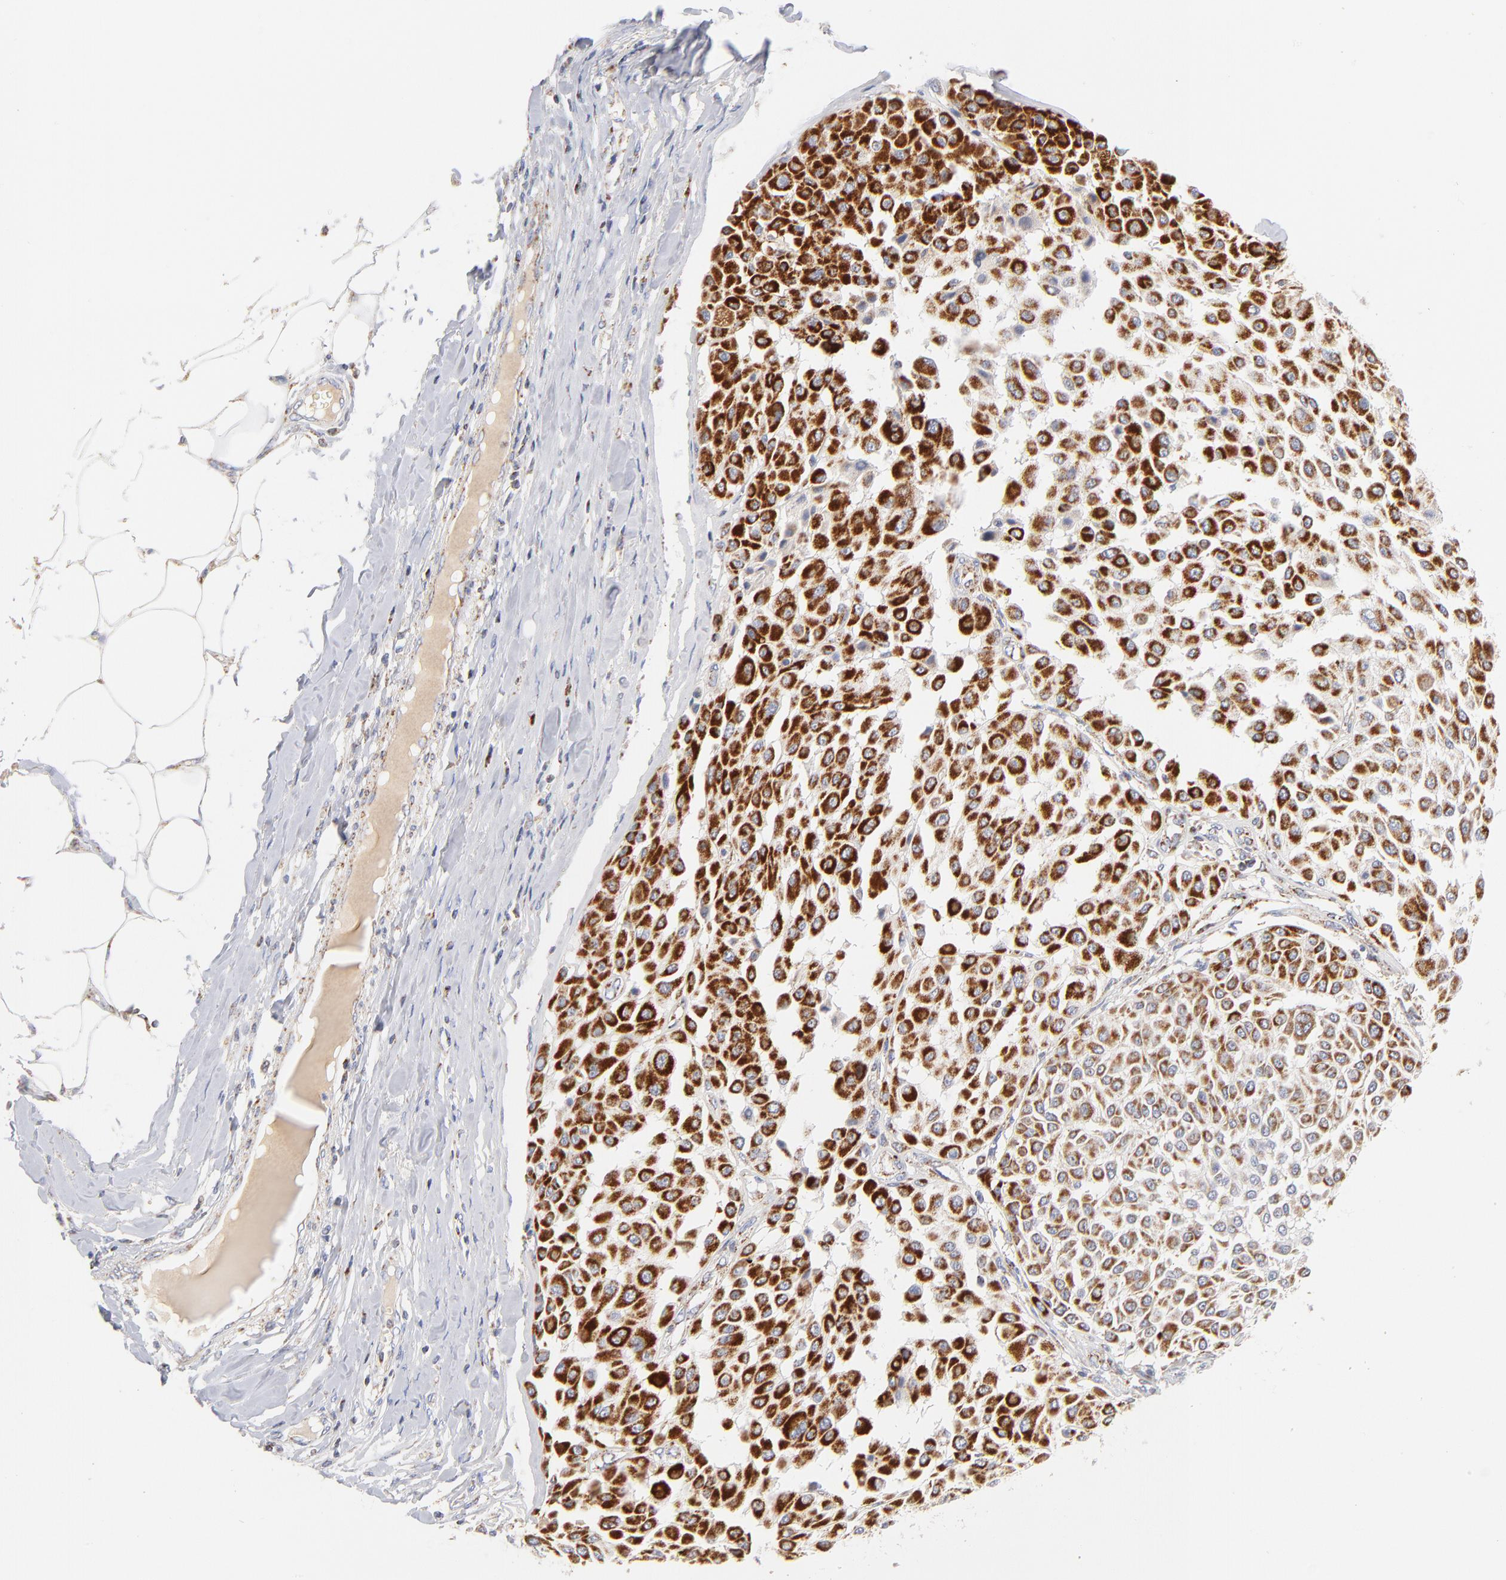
{"staining": {"intensity": "strong", "quantity": ">75%", "location": "cytoplasmic/membranous"}, "tissue": "melanoma", "cell_type": "Tumor cells", "image_type": "cancer", "snomed": [{"axis": "morphology", "description": "Malignant melanoma, Metastatic site"}, {"axis": "topography", "description": "Soft tissue"}], "caption": "DAB immunohistochemical staining of human malignant melanoma (metastatic site) demonstrates strong cytoplasmic/membranous protein staining in approximately >75% of tumor cells.", "gene": "DLAT", "patient": {"sex": "male", "age": 41}}